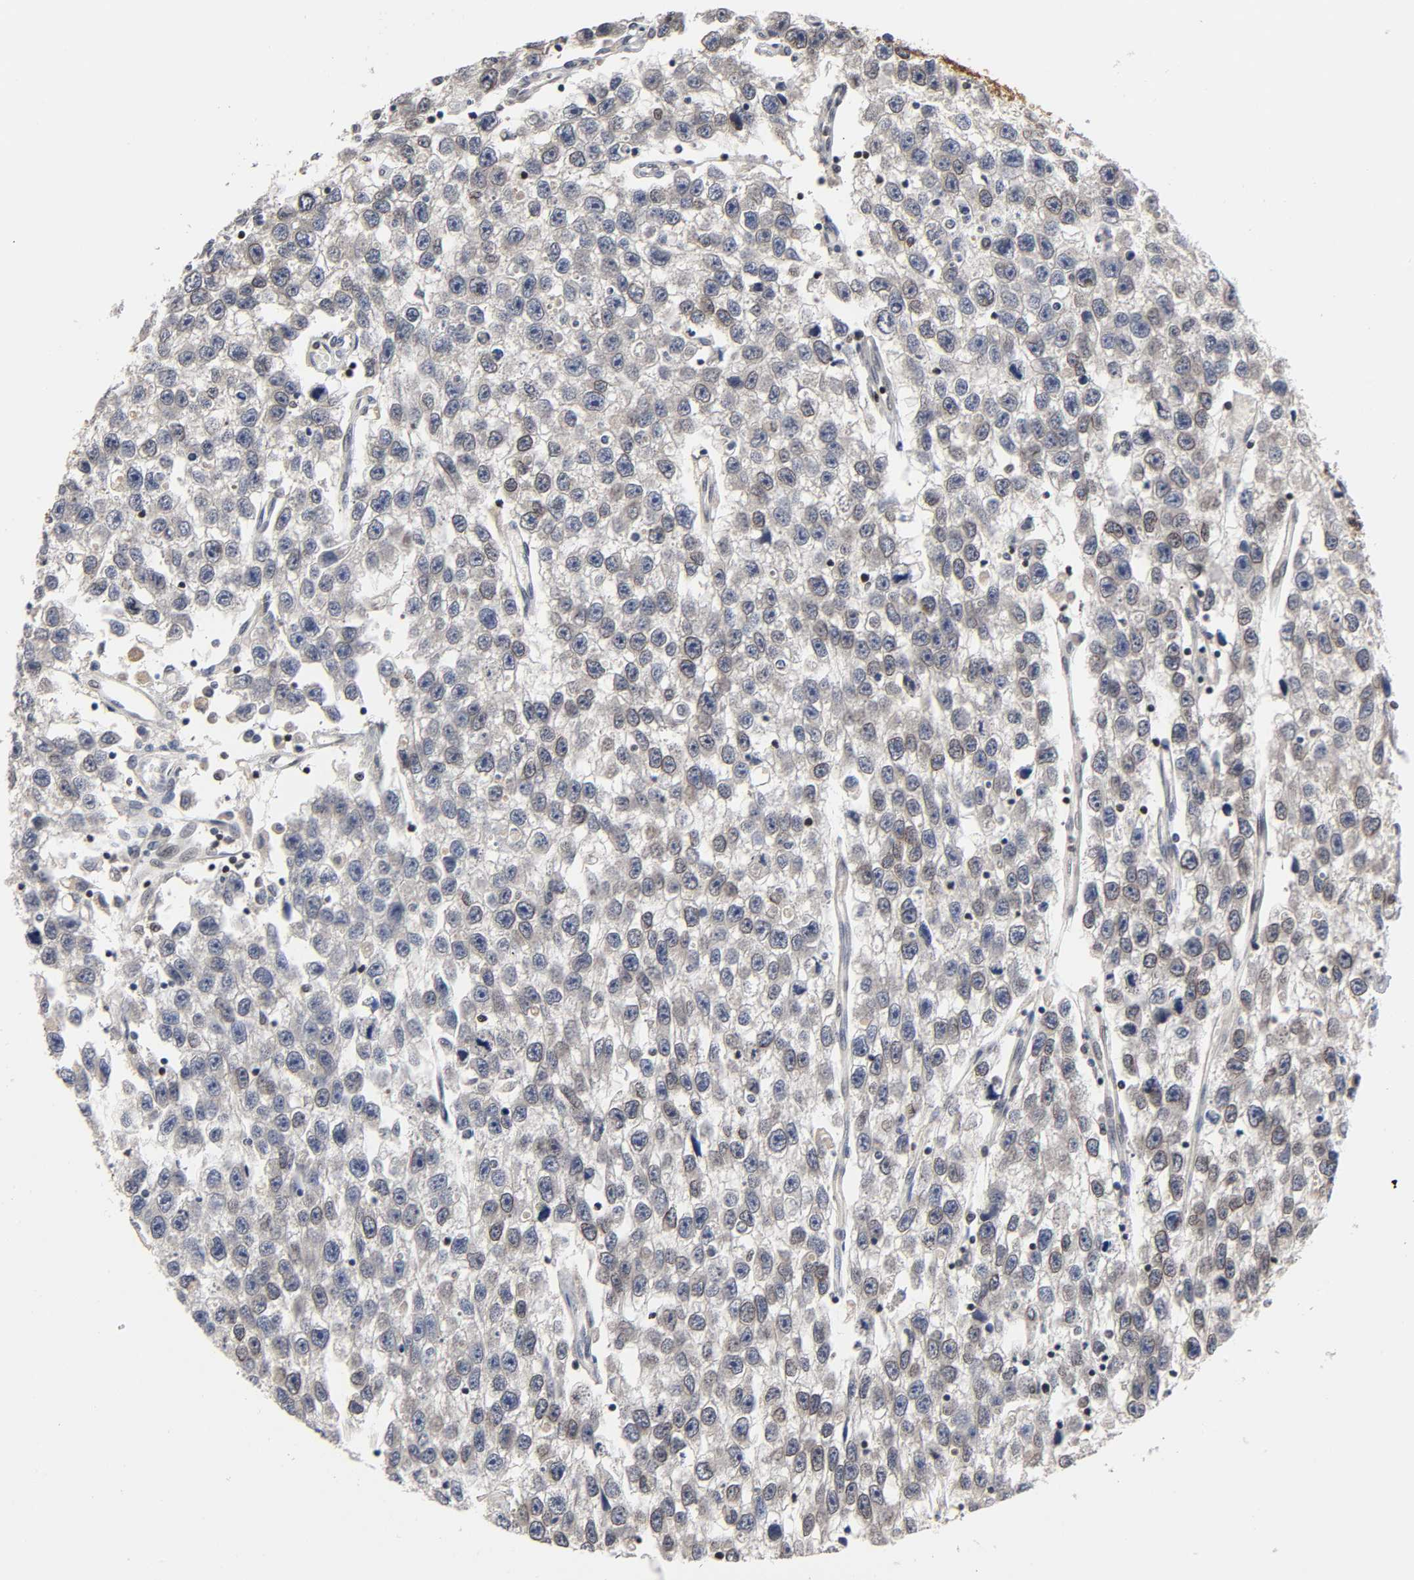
{"staining": {"intensity": "strong", "quantity": ">75%", "location": "cytoplasmic/membranous,nuclear"}, "tissue": "testis cancer", "cell_type": "Tumor cells", "image_type": "cancer", "snomed": [{"axis": "morphology", "description": "Seminoma, NOS"}, {"axis": "topography", "description": "Testis"}], "caption": "The immunohistochemical stain highlights strong cytoplasmic/membranous and nuclear positivity in tumor cells of testis cancer (seminoma) tissue.", "gene": "CPN2", "patient": {"sex": "male", "age": 33}}